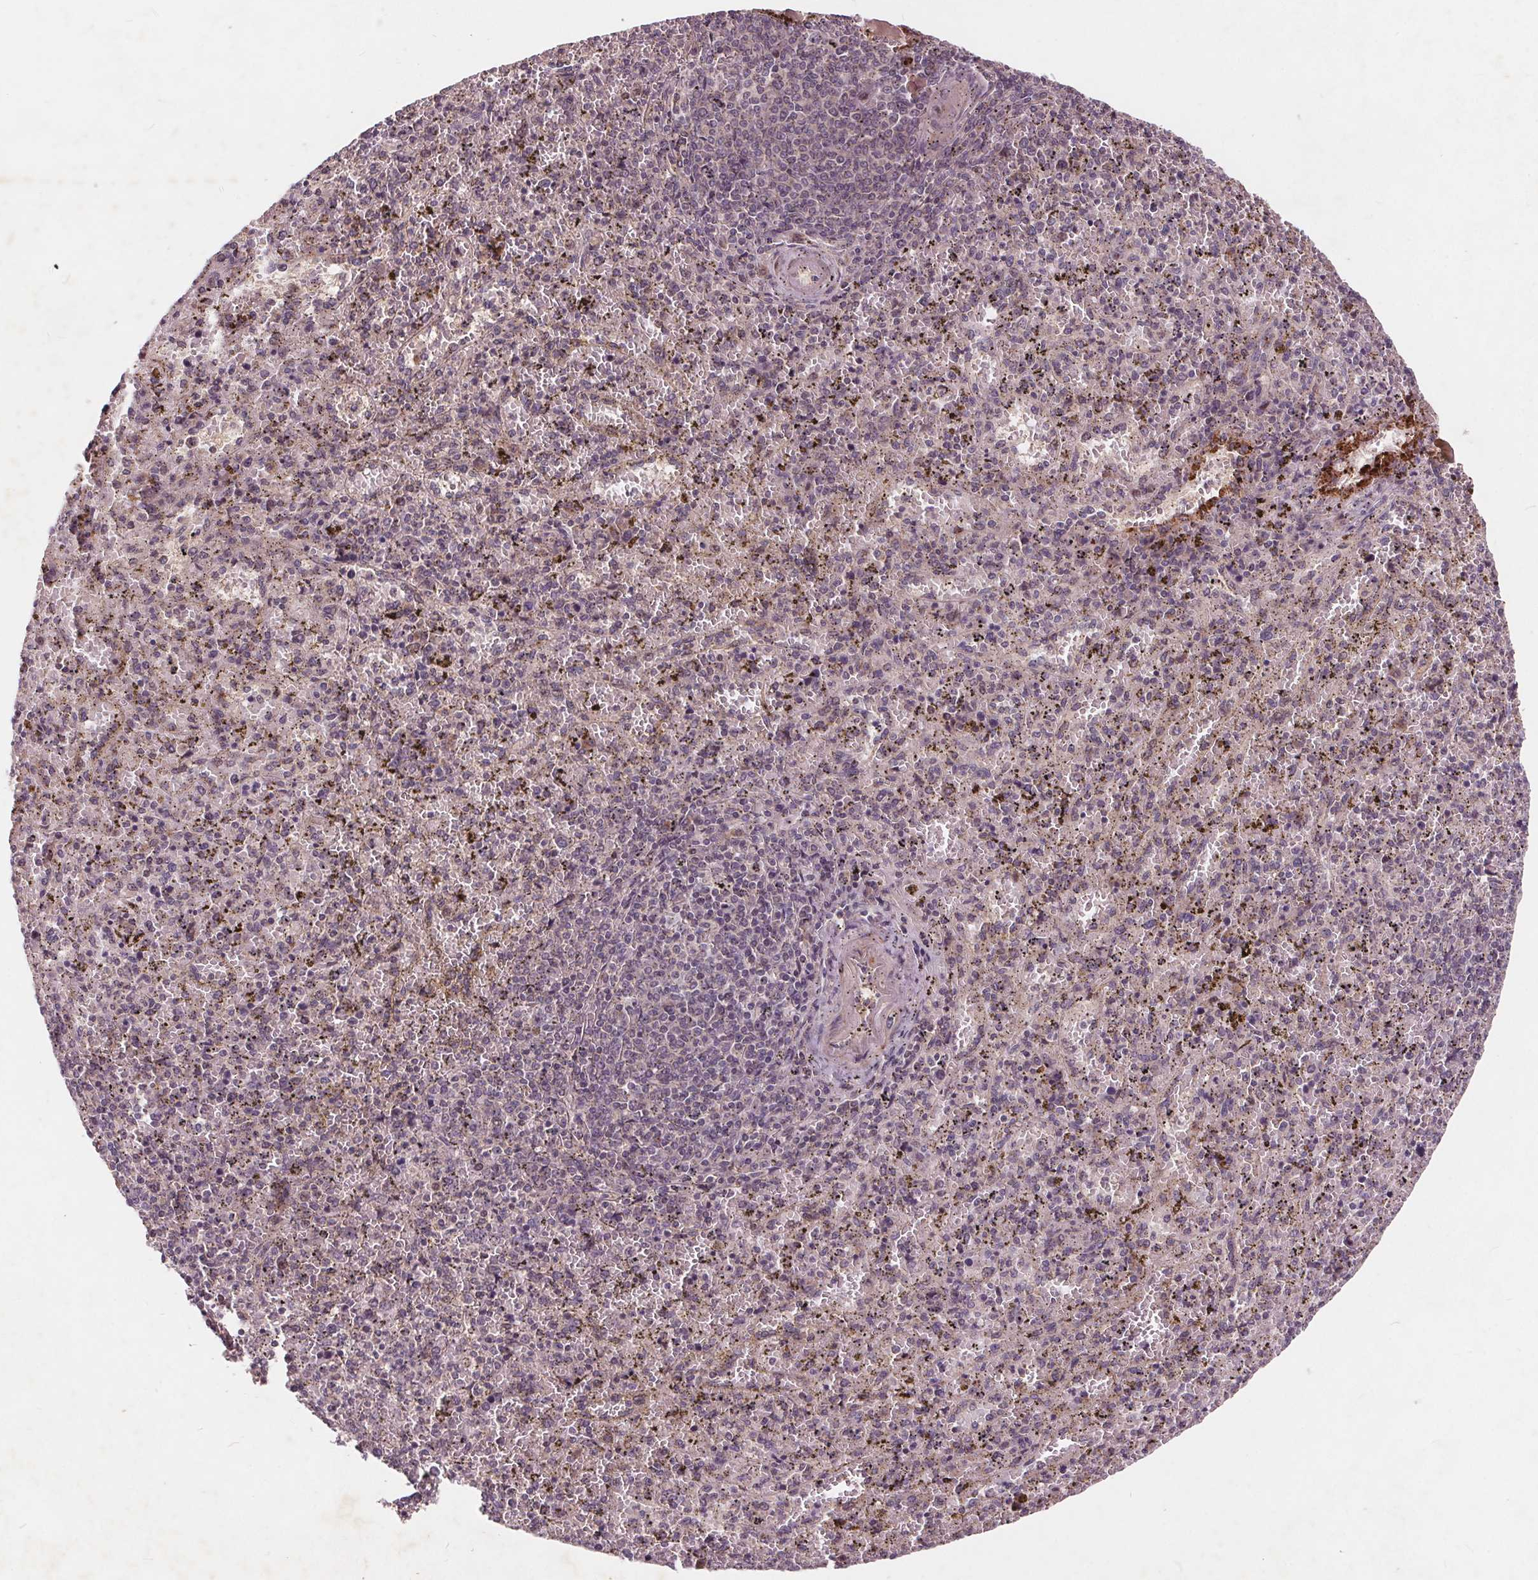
{"staining": {"intensity": "weak", "quantity": "<25%", "location": "cytoplasmic/membranous"}, "tissue": "spleen", "cell_type": "Cells in red pulp", "image_type": "normal", "snomed": [{"axis": "morphology", "description": "Normal tissue, NOS"}, {"axis": "topography", "description": "Spleen"}], "caption": "Human spleen stained for a protein using immunohistochemistry (IHC) displays no staining in cells in red pulp.", "gene": "CSNK1G2", "patient": {"sex": "female", "age": 50}}